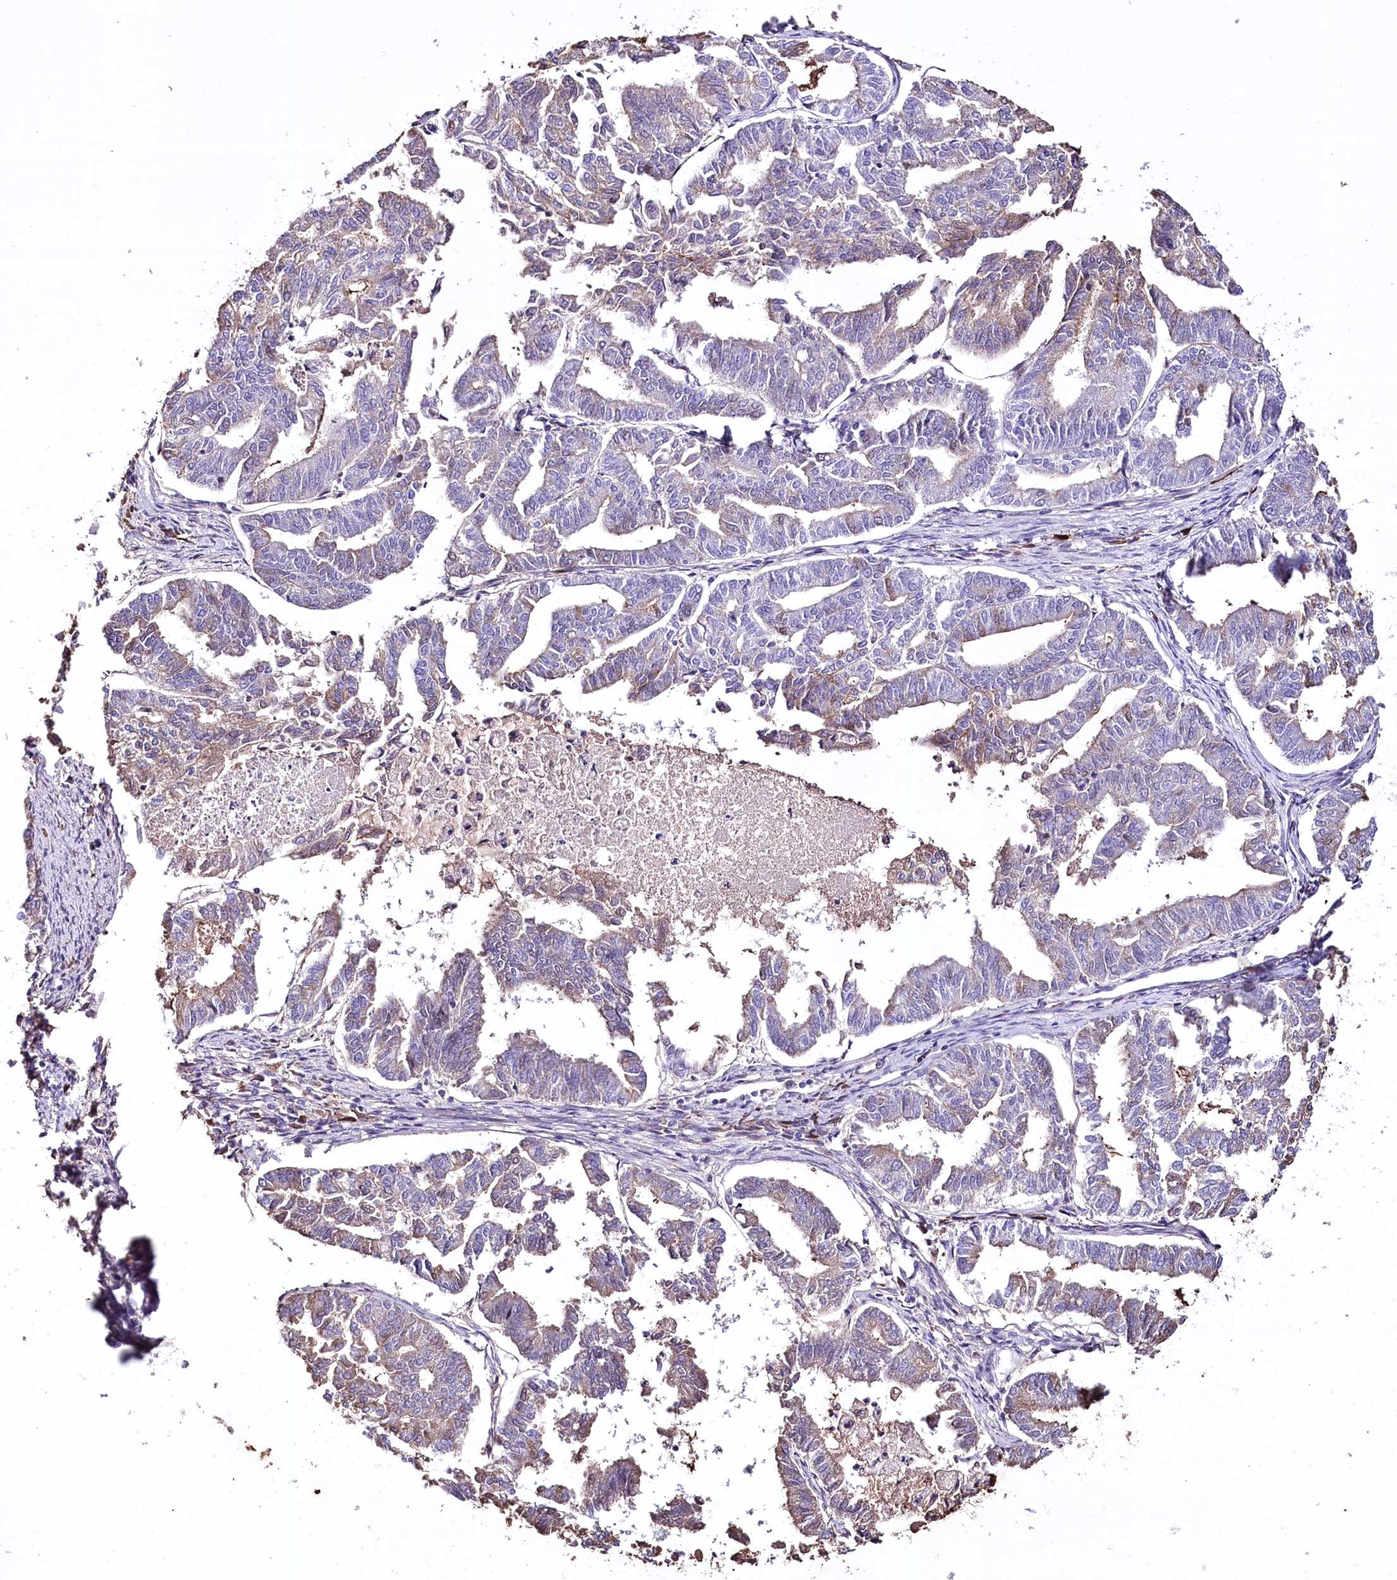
{"staining": {"intensity": "moderate", "quantity": "<25%", "location": "cytoplasmic/membranous"}, "tissue": "endometrial cancer", "cell_type": "Tumor cells", "image_type": "cancer", "snomed": [{"axis": "morphology", "description": "Adenocarcinoma, NOS"}, {"axis": "topography", "description": "Endometrium"}], "caption": "Human adenocarcinoma (endometrial) stained with a brown dye shows moderate cytoplasmic/membranous positive positivity in about <25% of tumor cells.", "gene": "CEP164", "patient": {"sex": "female", "age": 79}}